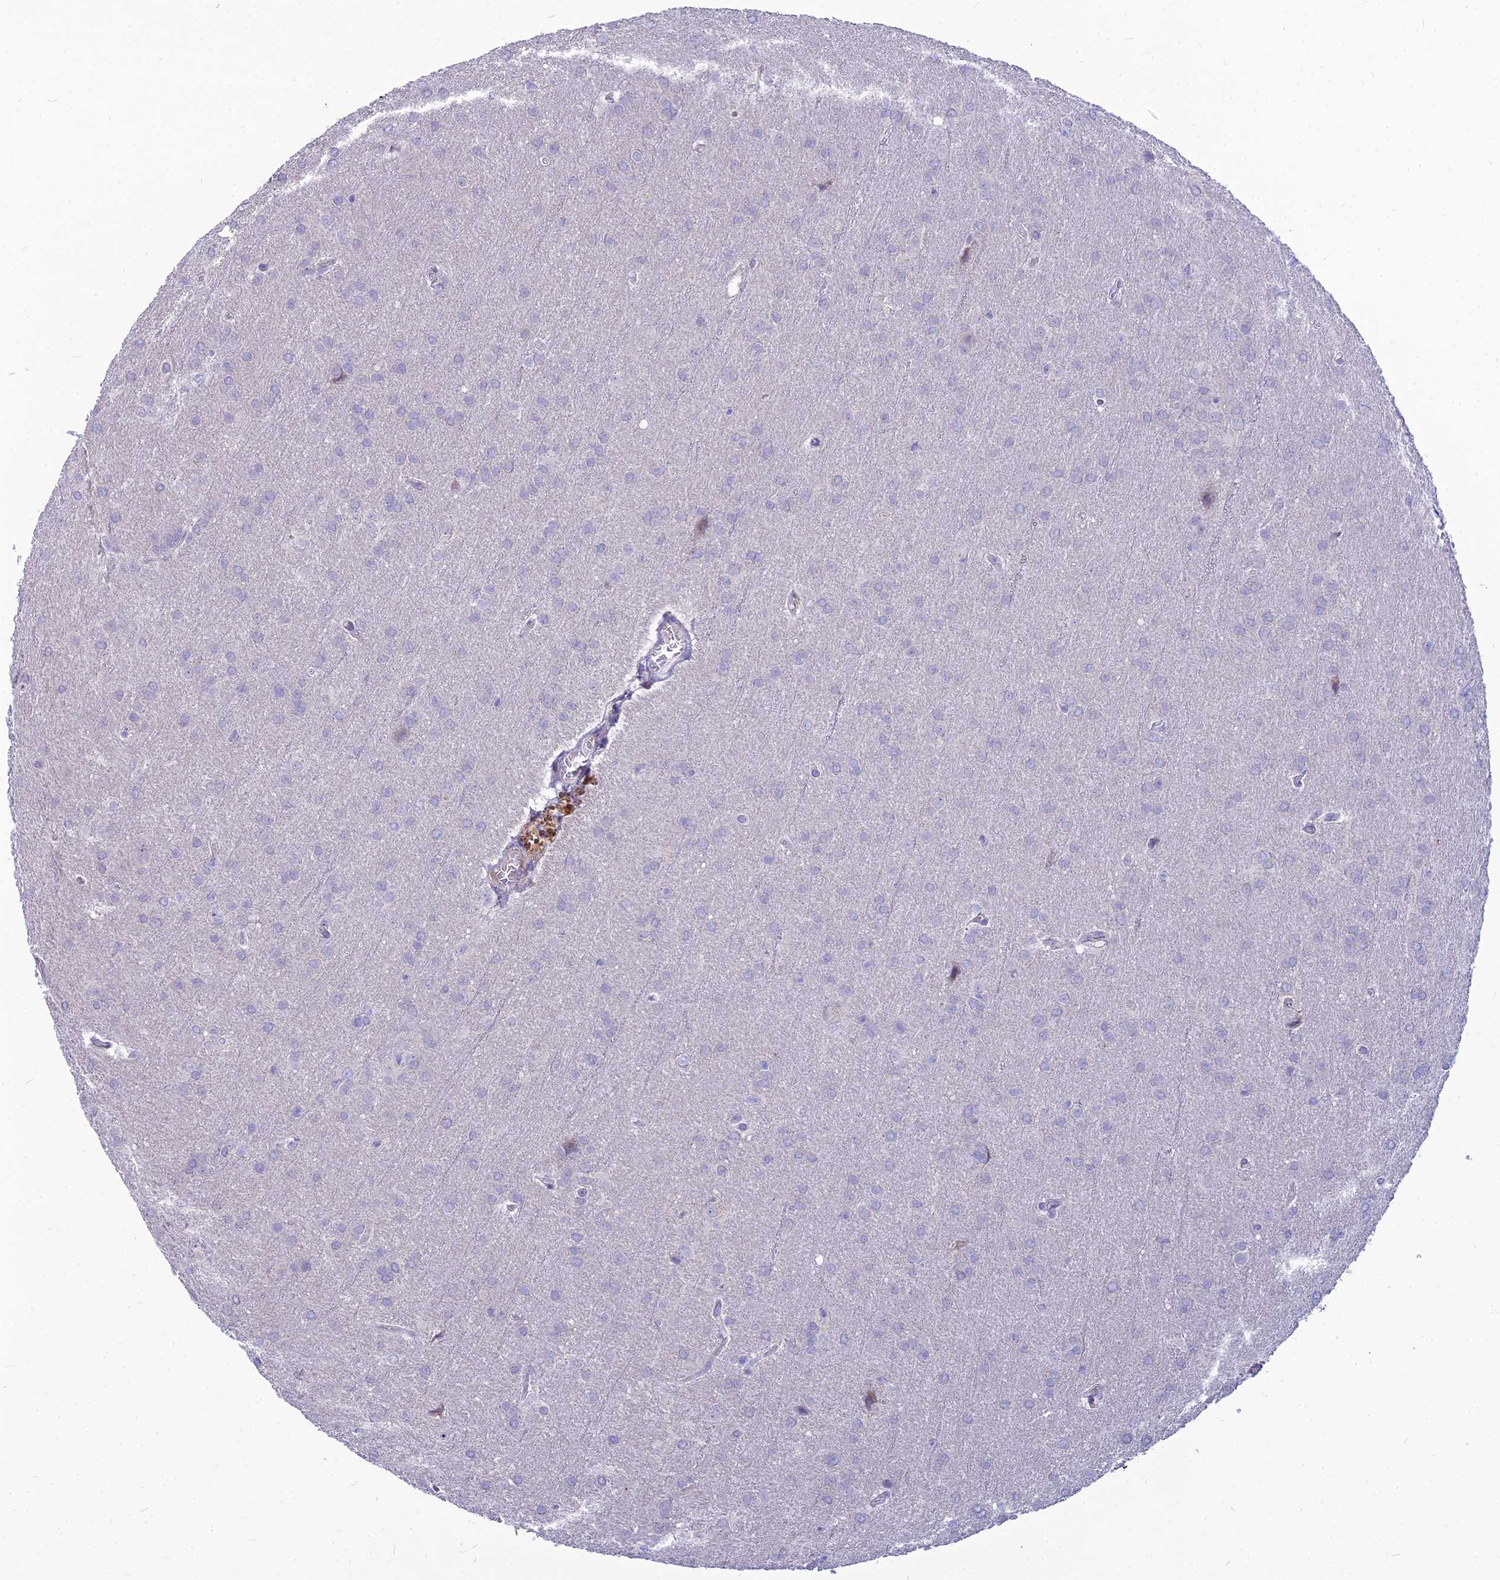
{"staining": {"intensity": "negative", "quantity": "none", "location": "none"}, "tissue": "glioma", "cell_type": "Tumor cells", "image_type": "cancer", "snomed": [{"axis": "morphology", "description": "Glioma, malignant, Low grade"}, {"axis": "topography", "description": "Brain"}], "caption": "The micrograph demonstrates no staining of tumor cells in glioma.", "gene": "NUSAP1", "patient": {"sex": "female", "age": 32}}